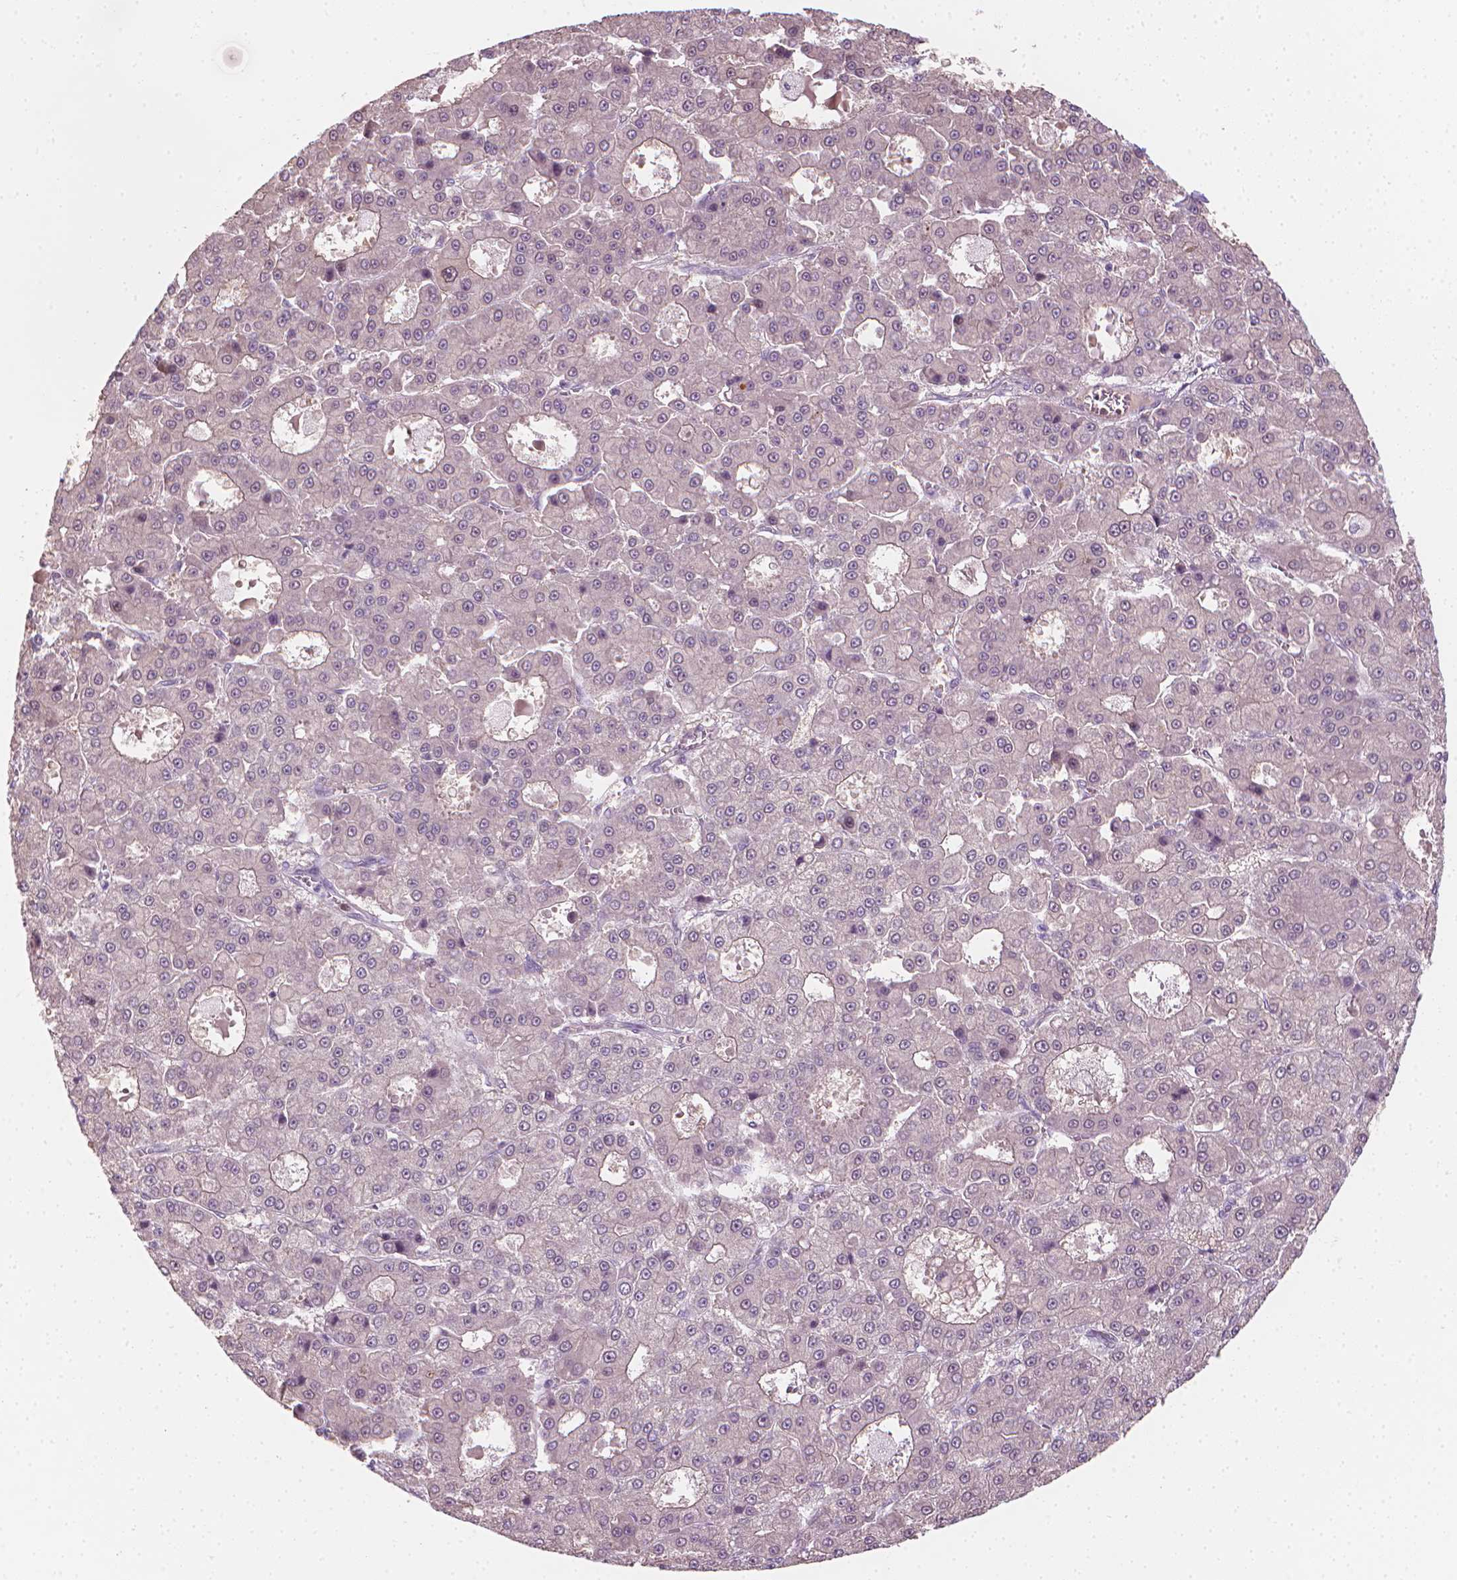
{"staining": {"intensity": "negative", "quantity": "none", "location": "none"}, "tissue": "liver cancer", "cell_type": "Tumor cells", "image_type": "cancer", "snomed": [{"axis": "morphology", "description": "Carcinoma, Hepatocellular, NOS"}, {"axis": "topography", "description": "Liver"}], "caption": "Human hepatocellular carcinoma (liver) stained for a protein using immunohistochemistry reveals no staining in tumor cells.", "gene": "CDKN1C", "patient": {"sex": "male", "age": 70}}